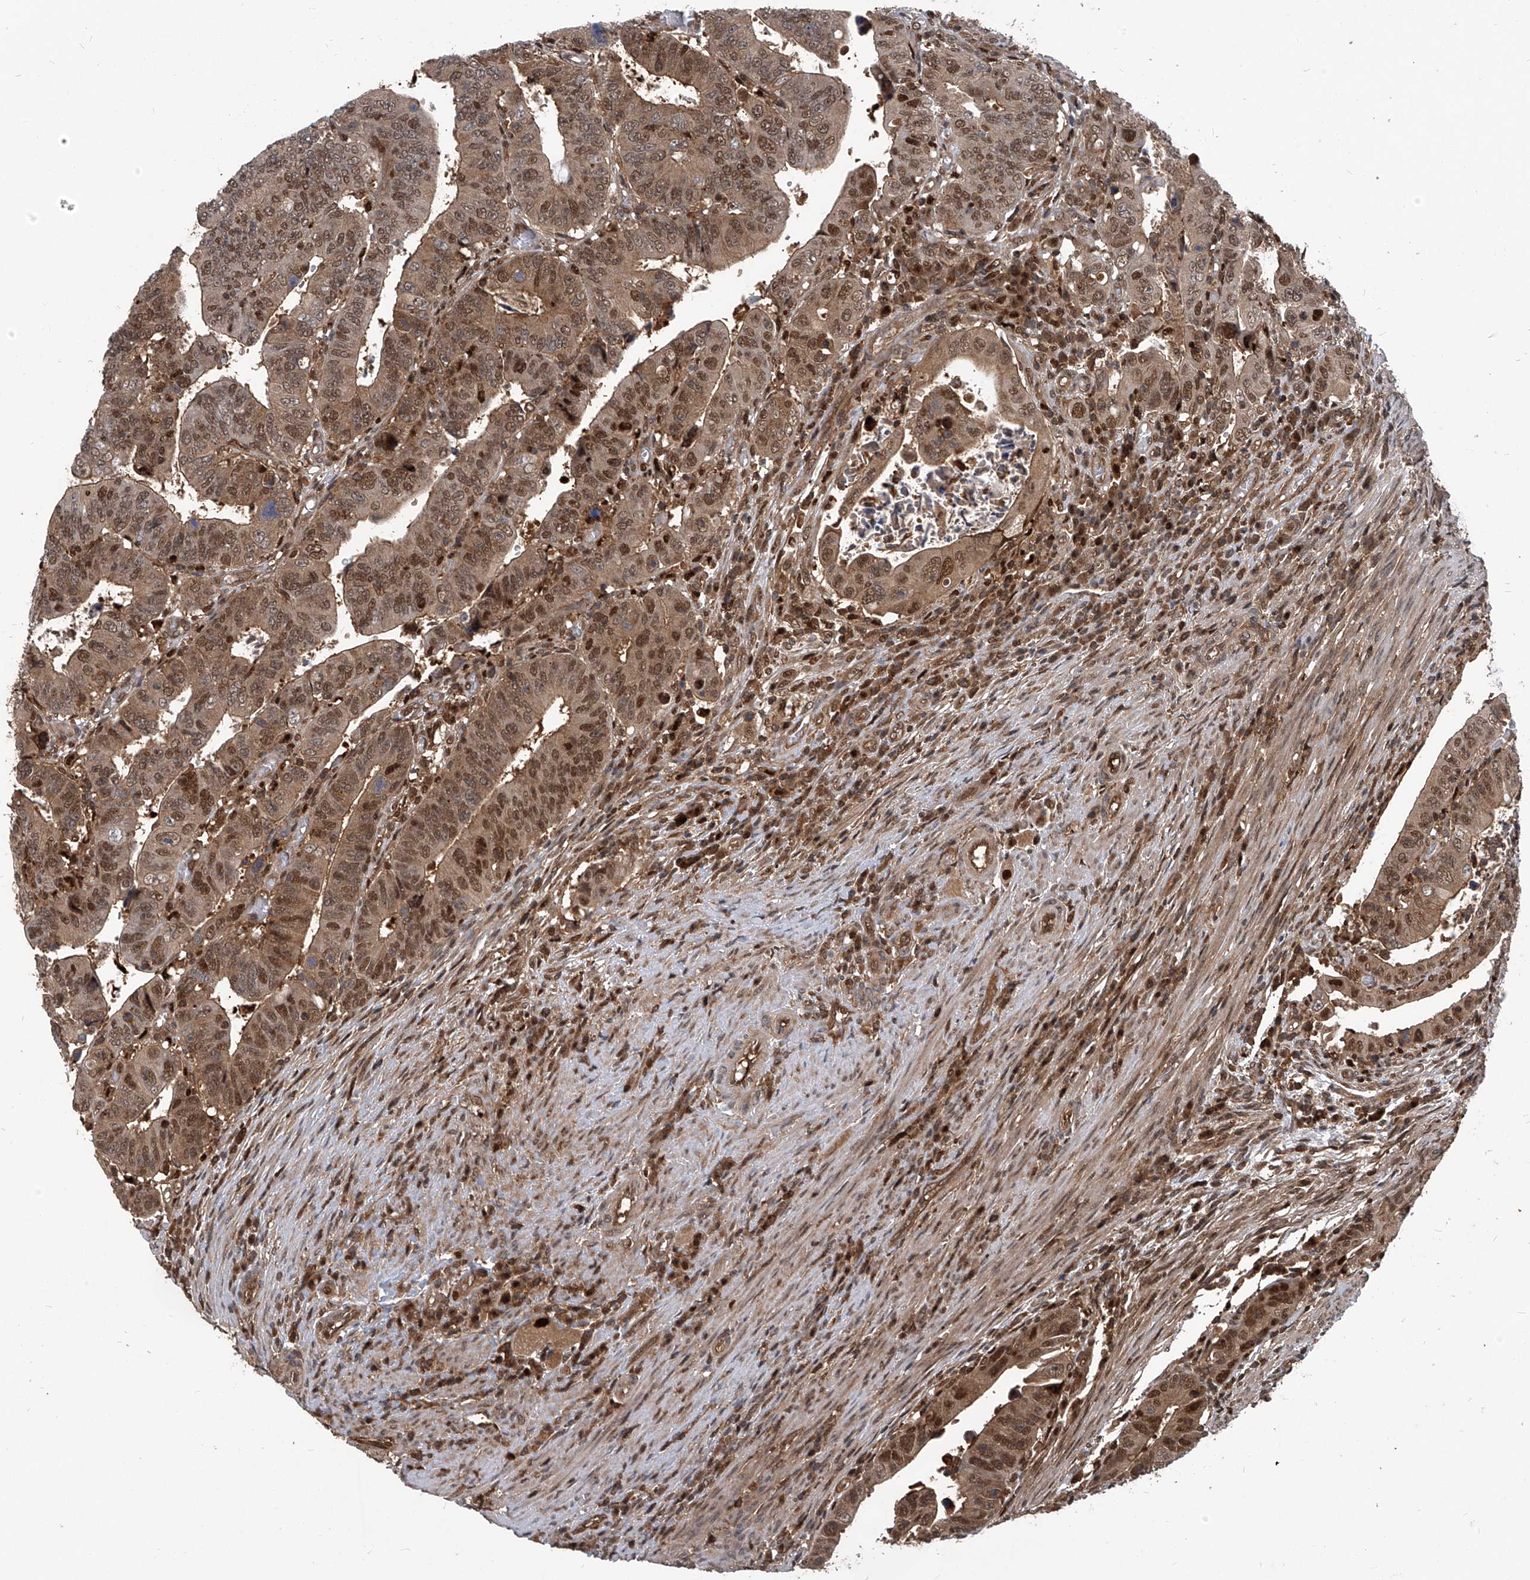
{"staining": {"intensity": "moderate", "quantity": ">75%", "location": "cytoplasmic/membranous,nuclear"}, "tissue": "colorectal cancer", "cell_type": "Tumor cells", "image_type": "cancer", "snomed": [{"axis": "morphology", "description": "Normal tissue, NOS"}, {"axis": "morphology", "description": "Adenocarcinoma, NOS"}, {"axis": "topography", "description": "Rectum"}], "caption": "Protein expression by immunohistochemistry (IHC) demonstrates moderate cytoplasmic/membranous and nuclear expression in about >75% of tumor cells in colorectal adenocarcinoma.", "gene": "PSMB1", "patient": {"sex": "female", "age": 65}}